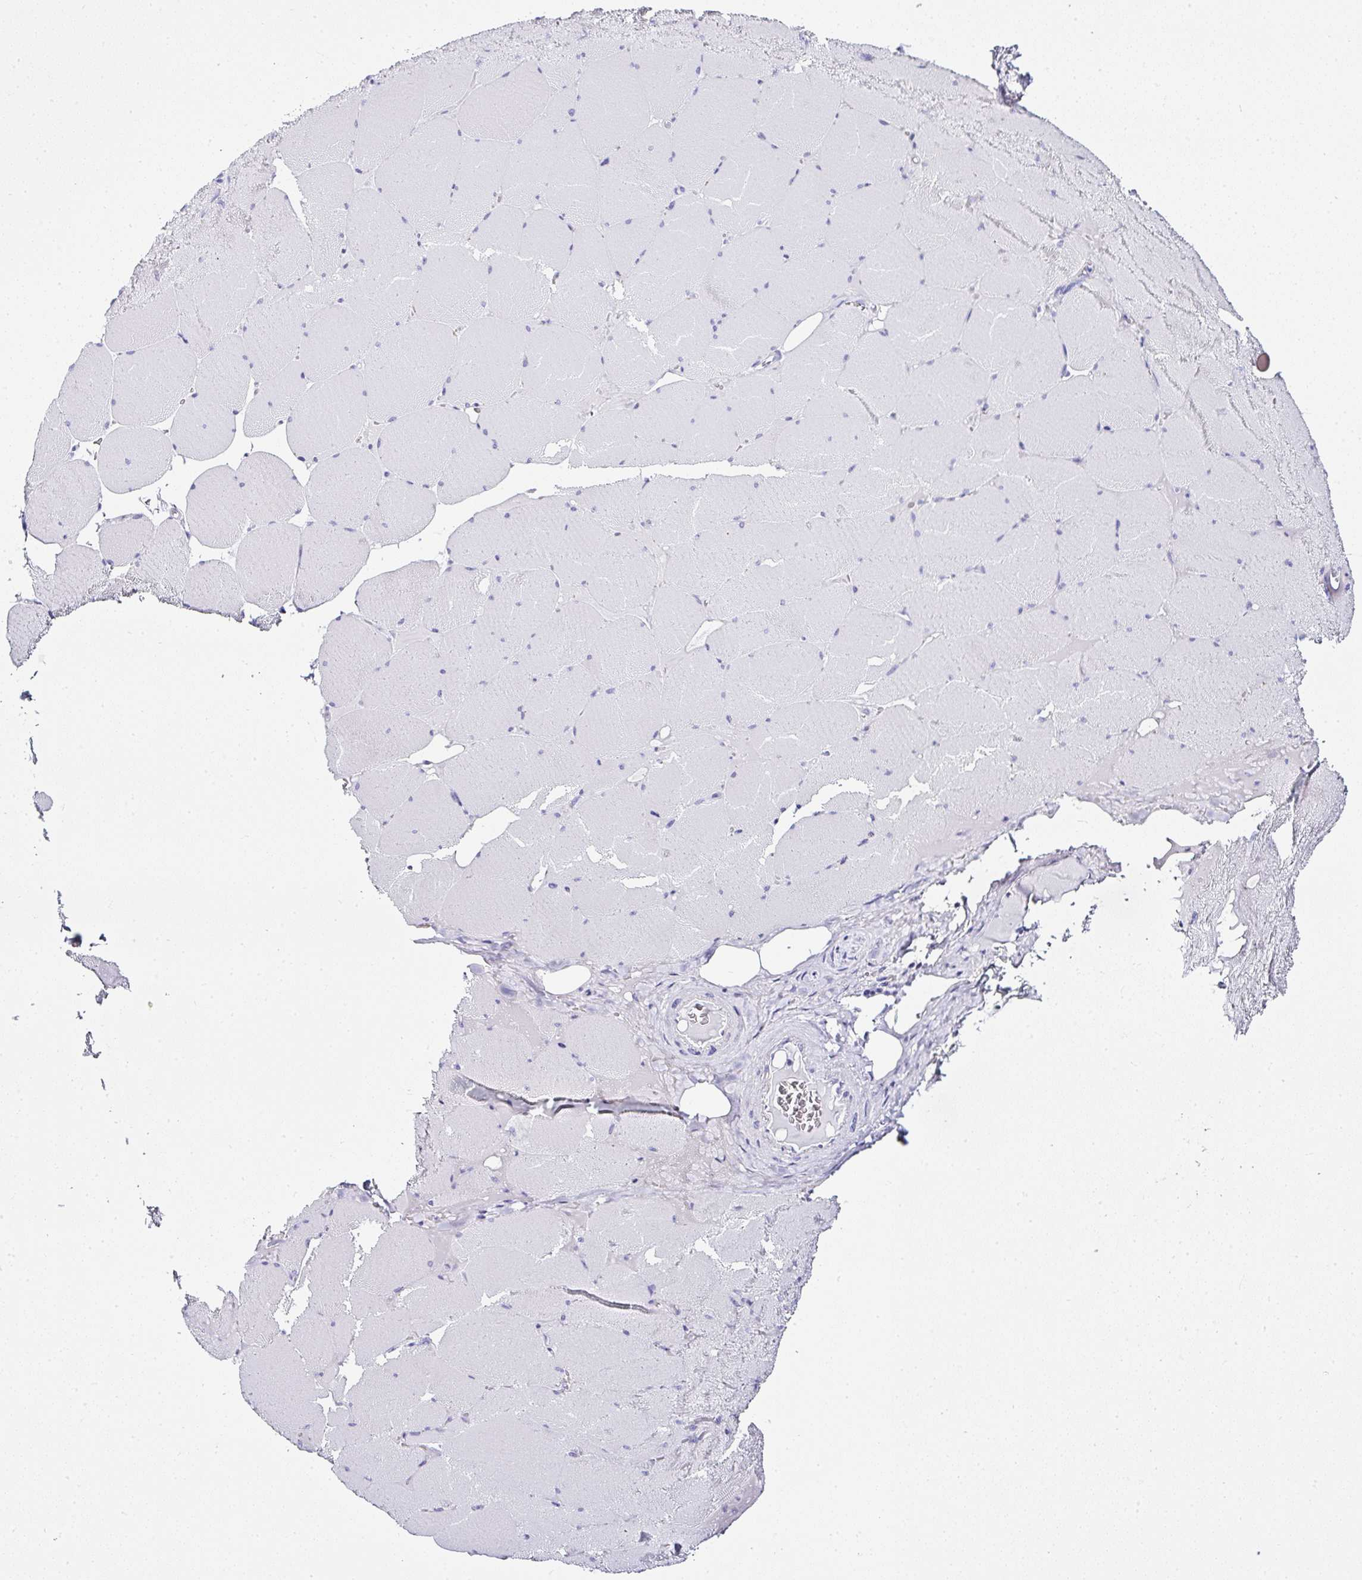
{"staining": {"intensity": "negative", "quantity": "none", "location": "none"}, "tissue": "skeletal muscle", "cell_type": "Myocytes", "image_type": "normal", "snomed": [{"axis": "morphology", "description": "Normal tissue, NOS"}, {"axis": "topography", "description": "Skeletal muscle"}, {"axis": "topography", "description": "Head-Neck"}], "caption": "A high-resolution micrograph shows immunohistochemistry (IHC) staining of normal skeletal muscle, which reveals no significant positivity in myocytes. (Immunohistochemistry, brightfield microscopy, high magnification).", "gene": "SERPINB3", "patient": {"sex": "male", "age": 66}}